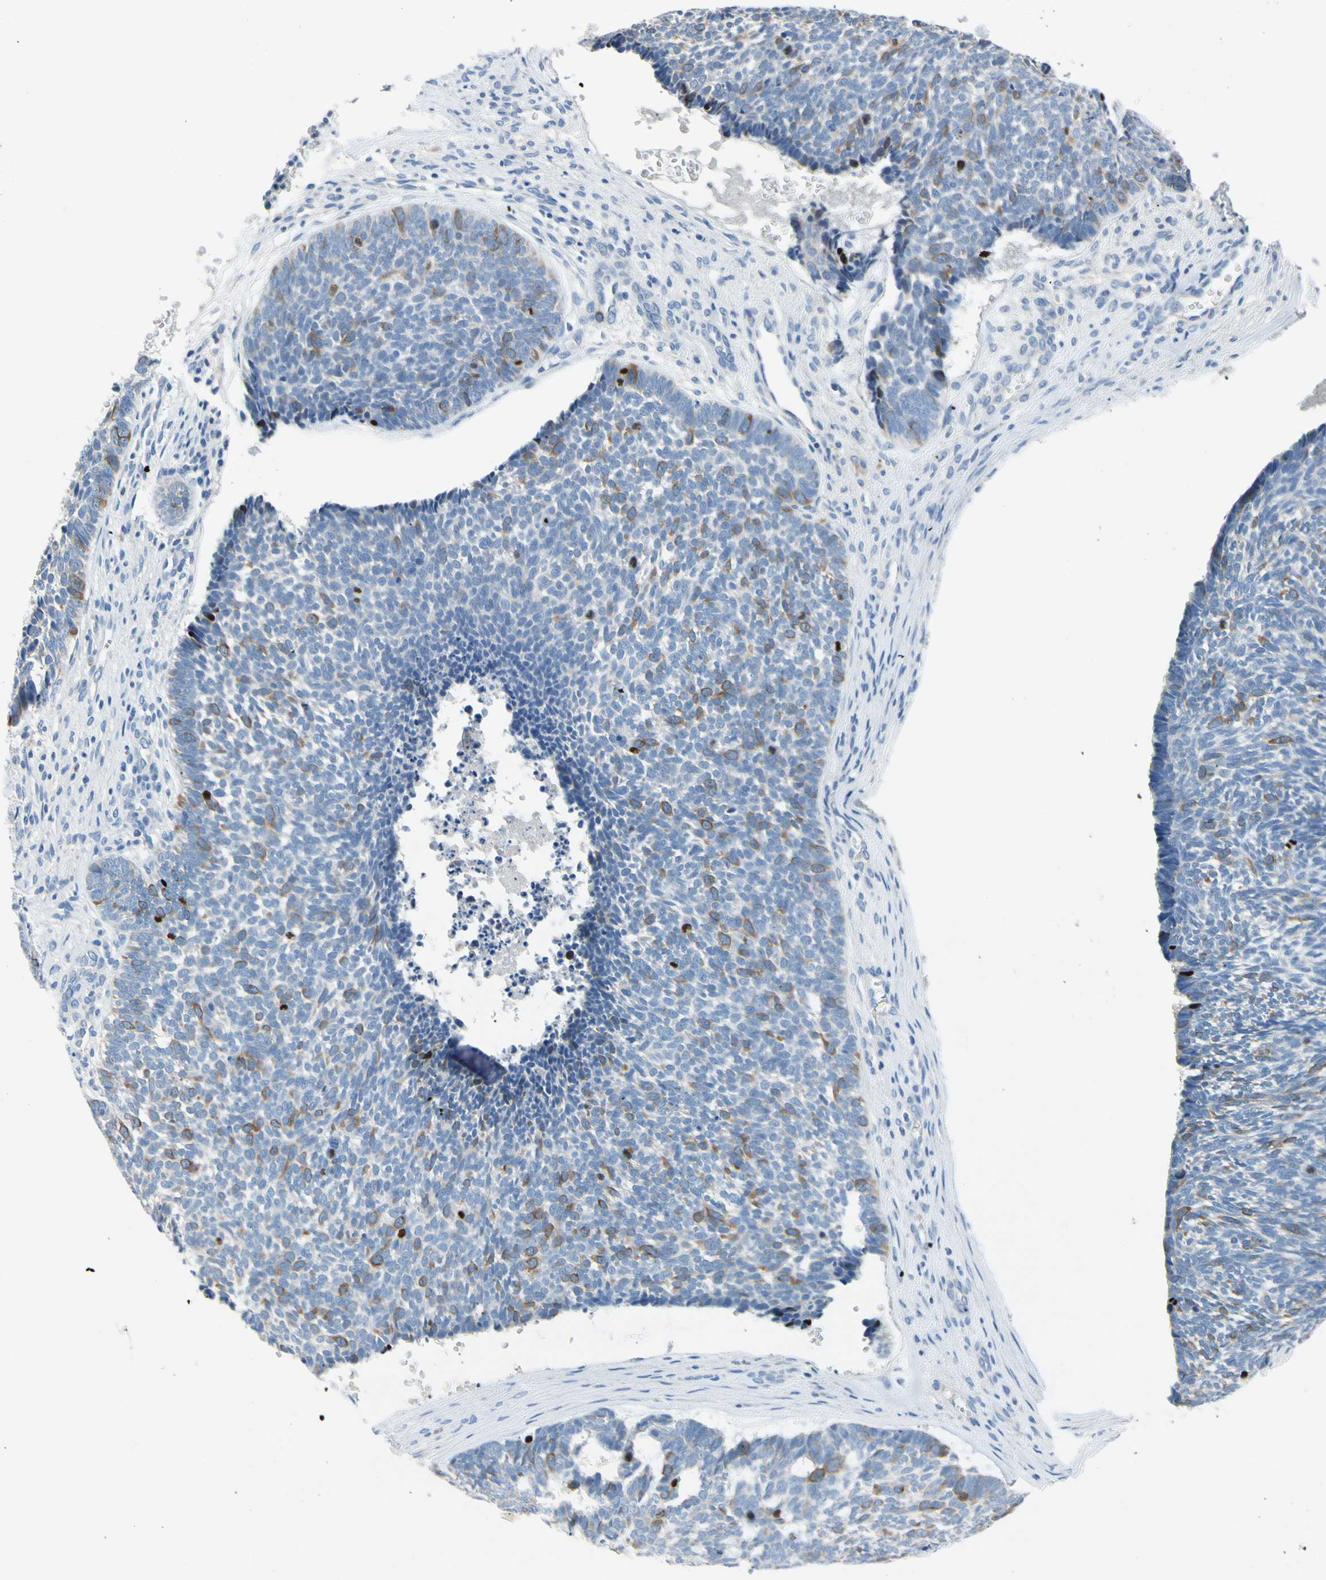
{"staining": {"intensity": "moderate", "quantity": "<25%", "location": "cytoplasmic/membranous"}, "tissue": "skin cancer", "cell_type": "Tumor cells", "image_type": "cancer", "snomed": [{"axis": "morphology", "description": "Basal cell carcinoma"}, {"axis": "topography", "description": "Skin"}], "caption": "Skin basal cell carcinoma stained with immunohistochemistry (IHC) exhibits moderate cytoplasmic/membranous positivity in approximately <25% of tumor cells.", "gene": "CKAP2", "patient": {"sex": "male", "age": 84}}